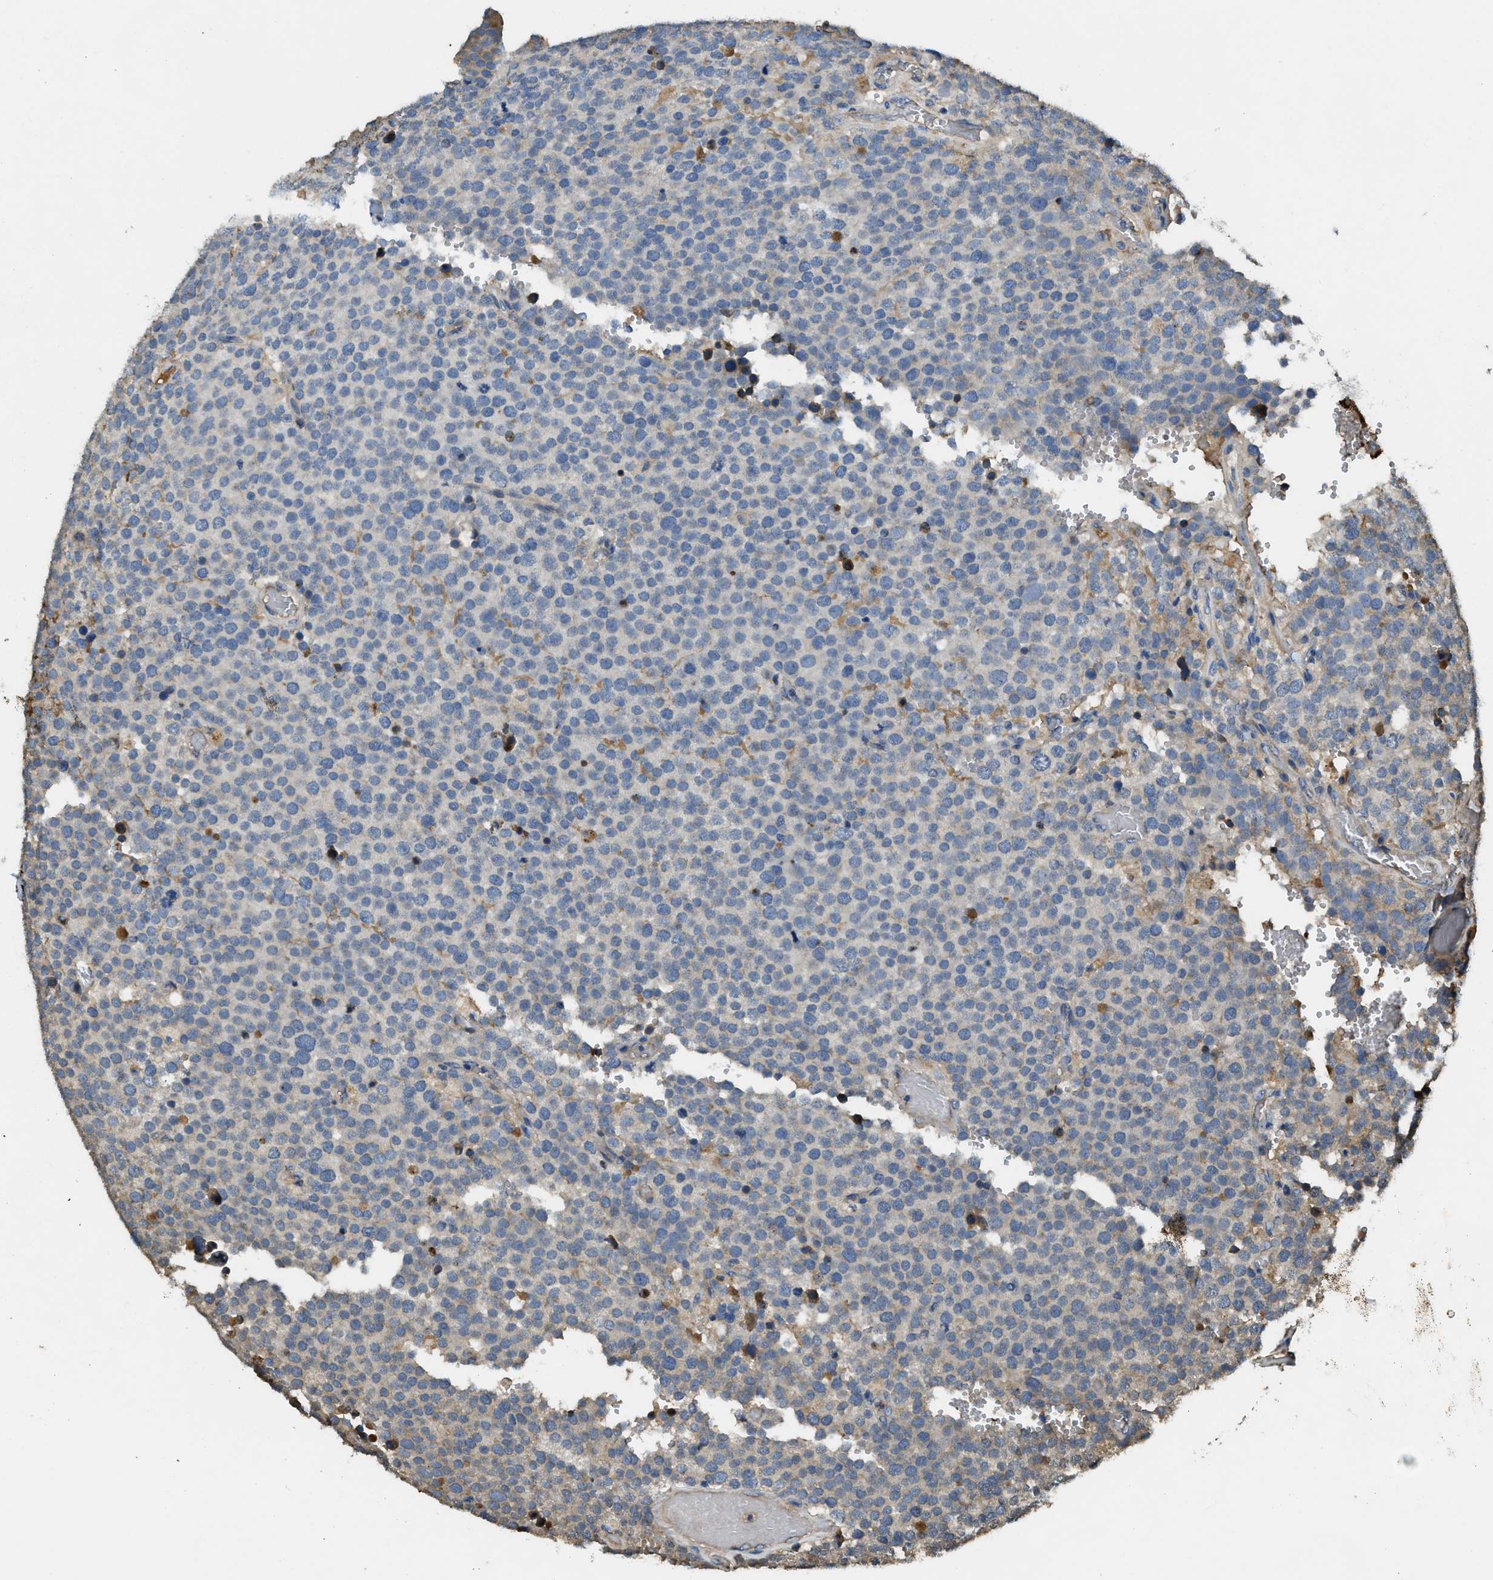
{"staining": {"intensity": "weak", "quantity": "<25%", "location": "cytoplasmic/membranous"}, "tissue": "testis cancer", "cell_type": "Tumor cells", "image_type": "cancer", "snomed": [{"axis": "morphology", "description": "Normal tissue, NOS"}, {"axis": "morphology", "description": "Seminoma, NOS"}, {"axis": "topography", "description": "Testis"}], "caption": "Protein analysis of seminoma (testis) shows no significant positivity in tumor cells.", "gene": "RIPK2", "patient": {"sex": "male", "age": 71}}